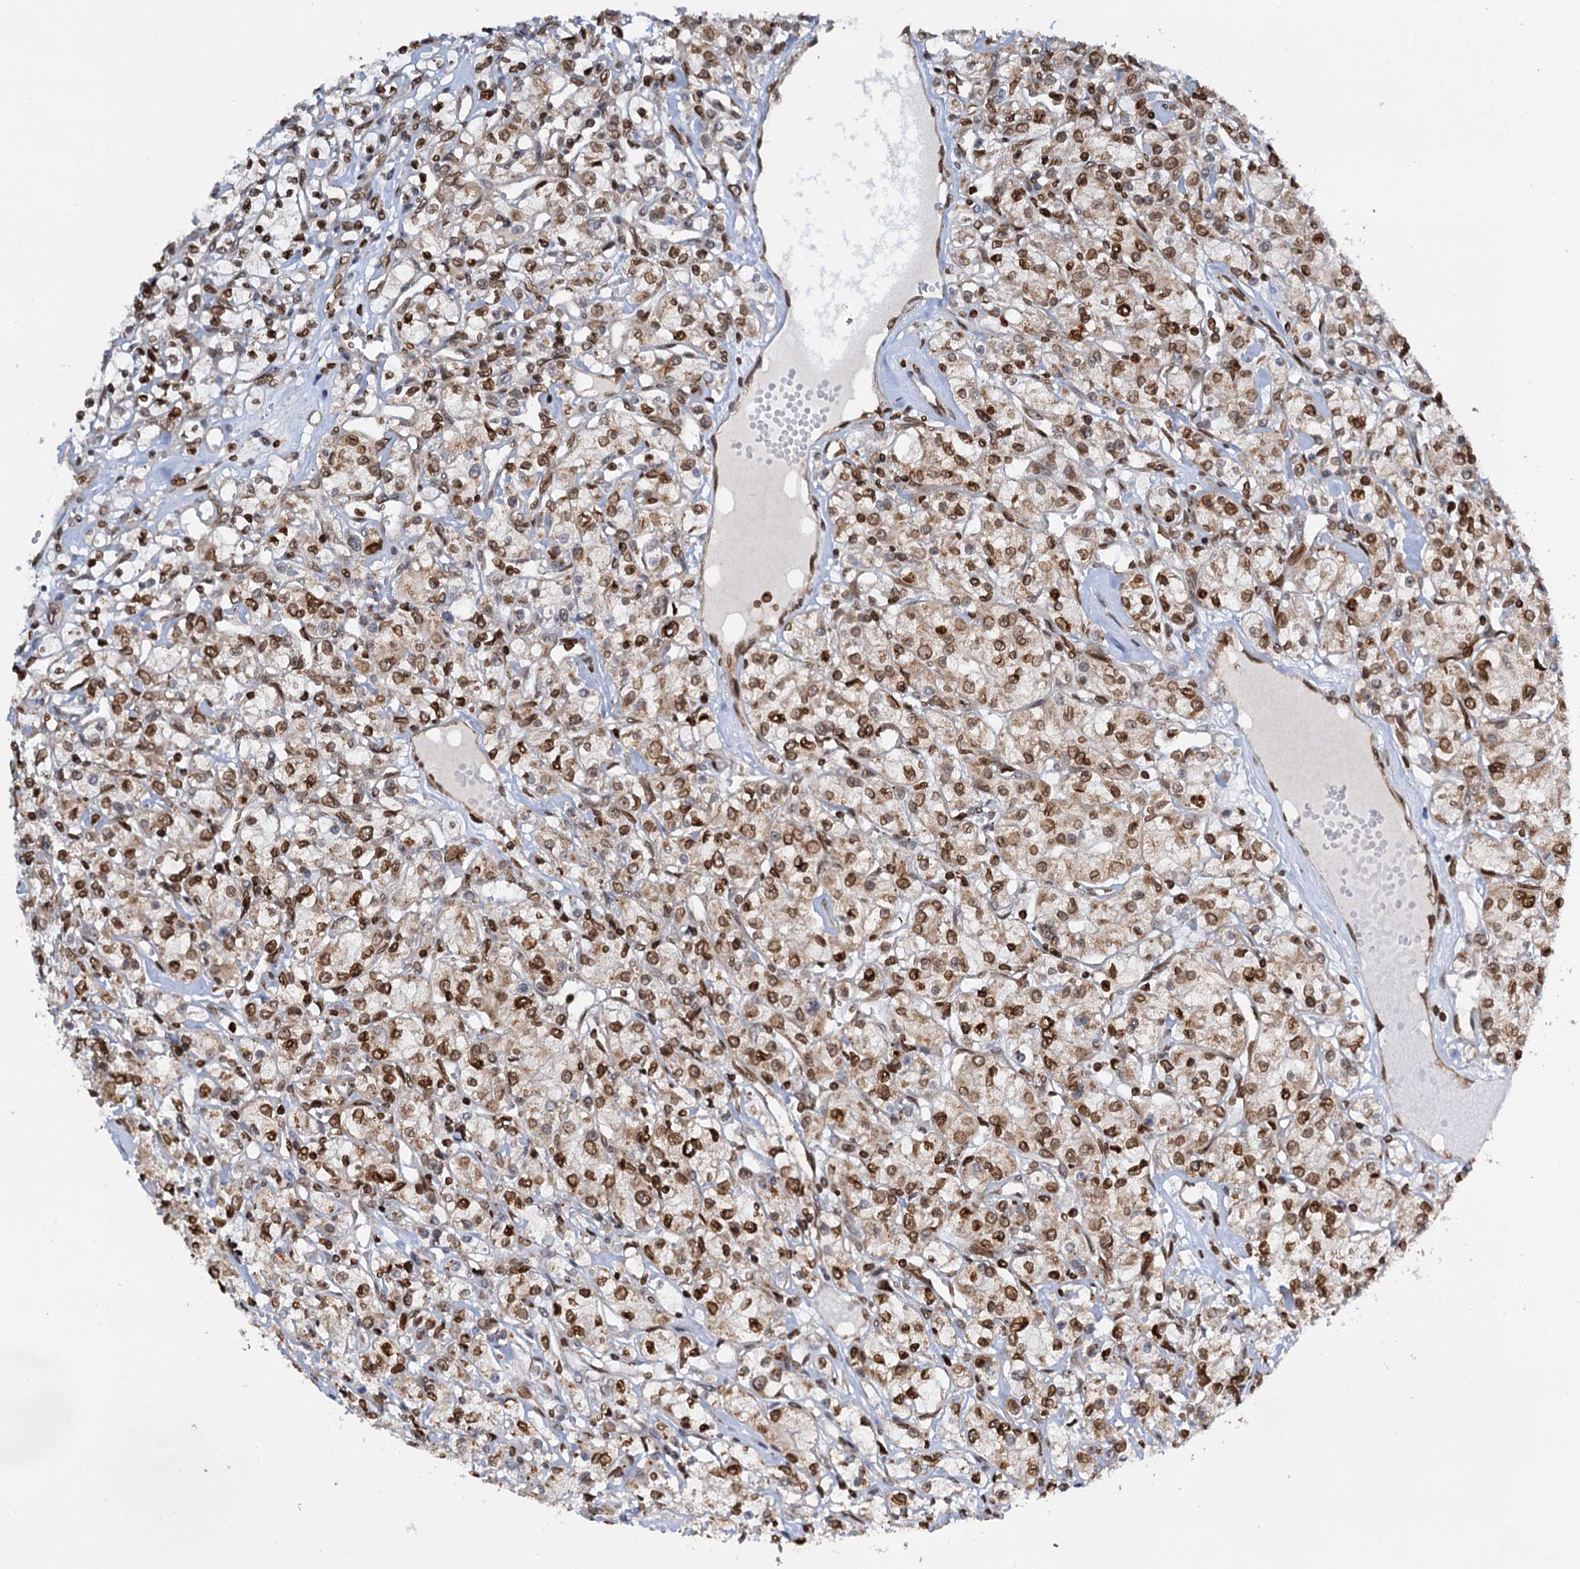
{"staining": {"intensity": "moderate", "quantity": ">75%", "location": "nuclear"}, "tissue": "renal cancer", "cell_type": "Tumor cells", "image_type": "cancer", "snomed": [{"axis": "morphology", "description": "Adenocarcinoma, NOS"}, {"axis": "topography", "description": "Kidney"}], "caption": "There is medium levels of moderate nuclear staining in tumor cells of renal cancer, as demonstrated by immunohistochemical staining (brown color).", "gene": "ZC3H13", "patient": {"sex": "female", "age": 59}}